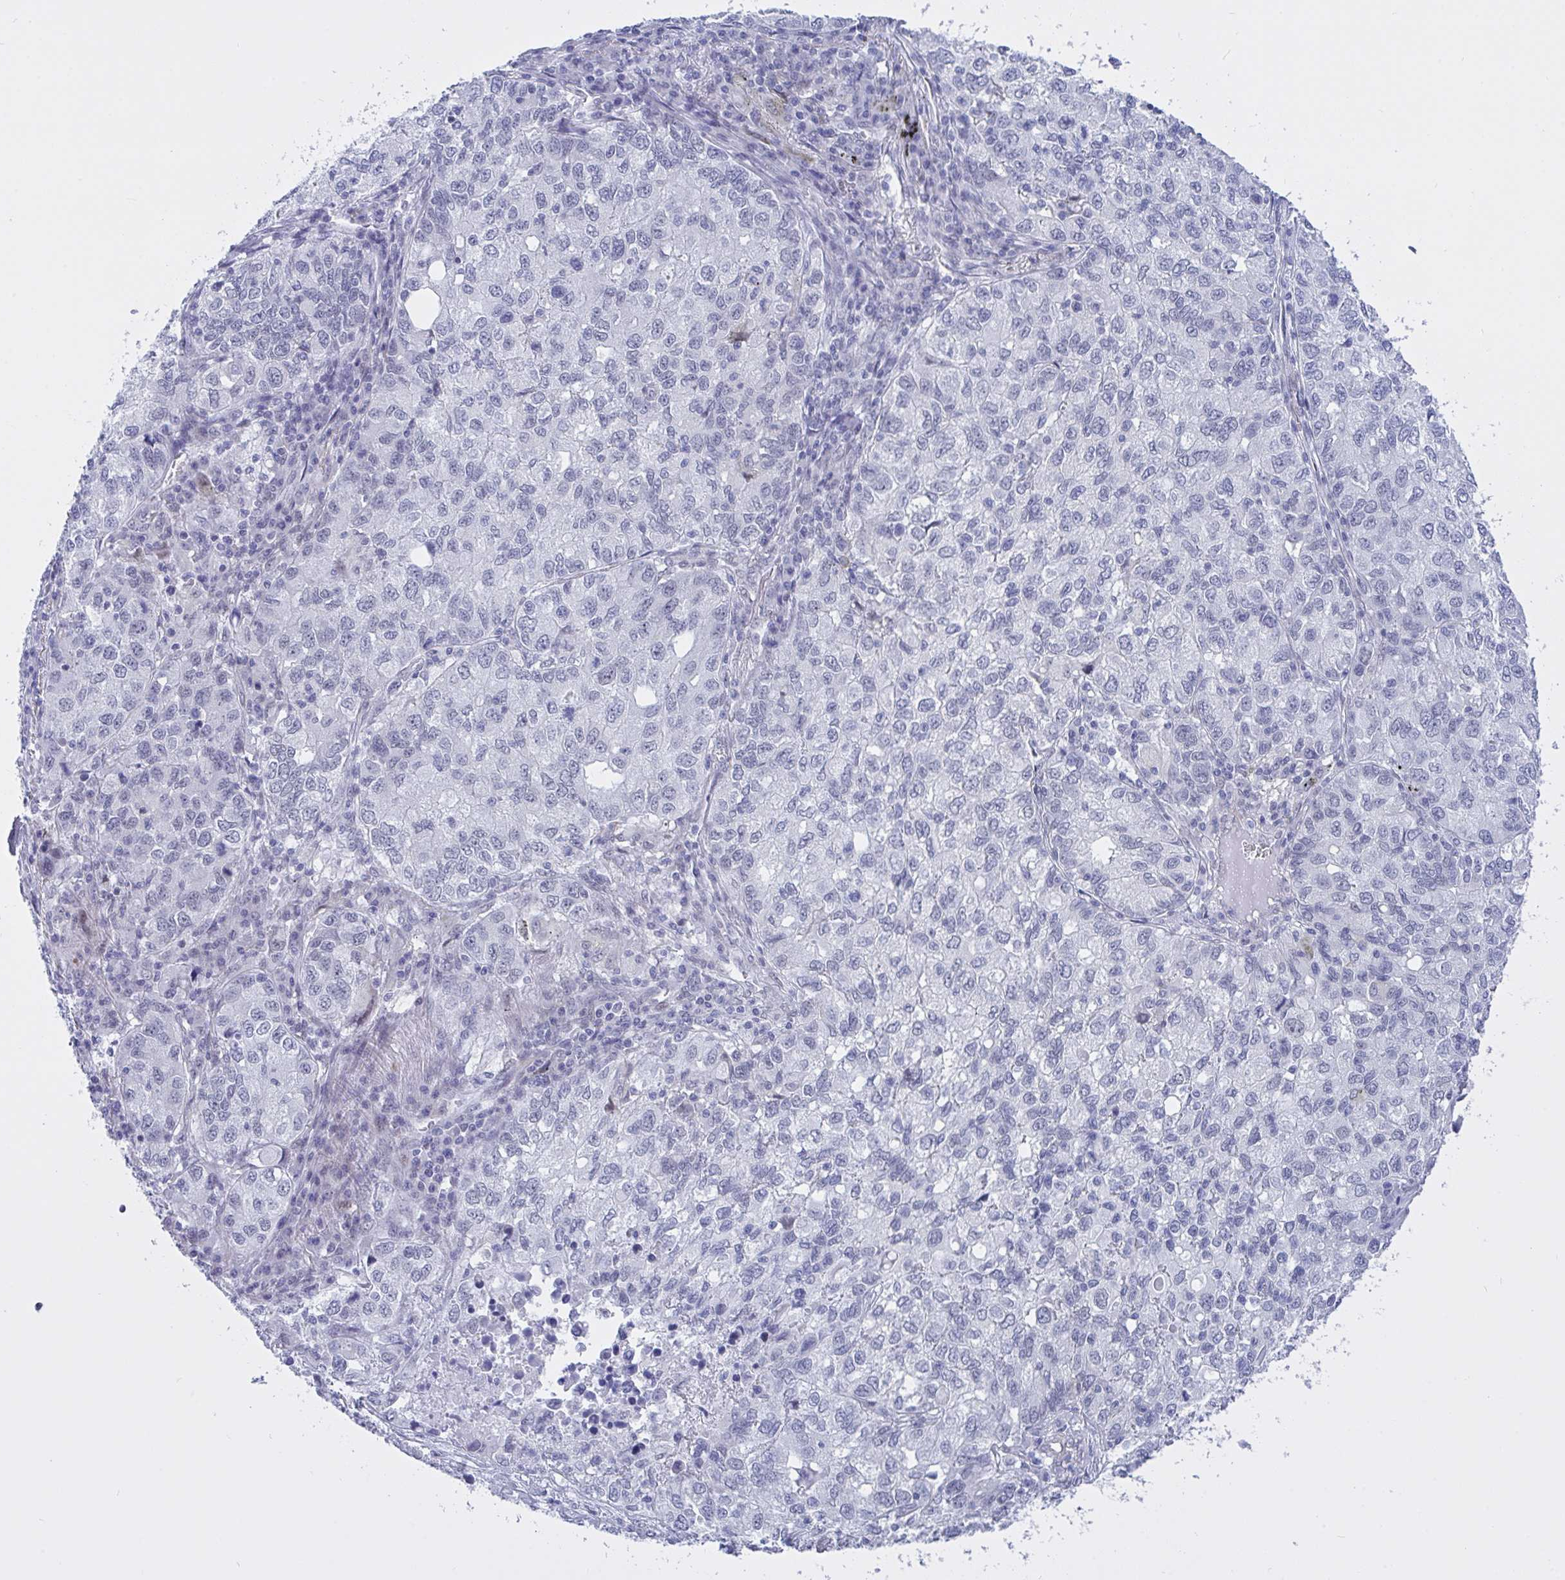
{"staining": {"intensity": "negative", "quantity": "none", "location": "none"}, "tissue": "lung cancer", "cell_type": "Tumor cells", "image_type": "cancer", "snomed": [{"axis": "morphology", "description": "Normal morphology"}, {"axis": "morphology", "description": "Adenocarcinoma, NOS"}, {"axis": "topography", "description": "Lymph node"}, {"axis": "topography", "description": "Lung"}], "caption": "Protein analysis of lung cancer (adenocarcinoma) demonstrates no significant staining in tumor cells.", "gene": "FBXL22", "patient": {"sex": "female", "age": 51}}